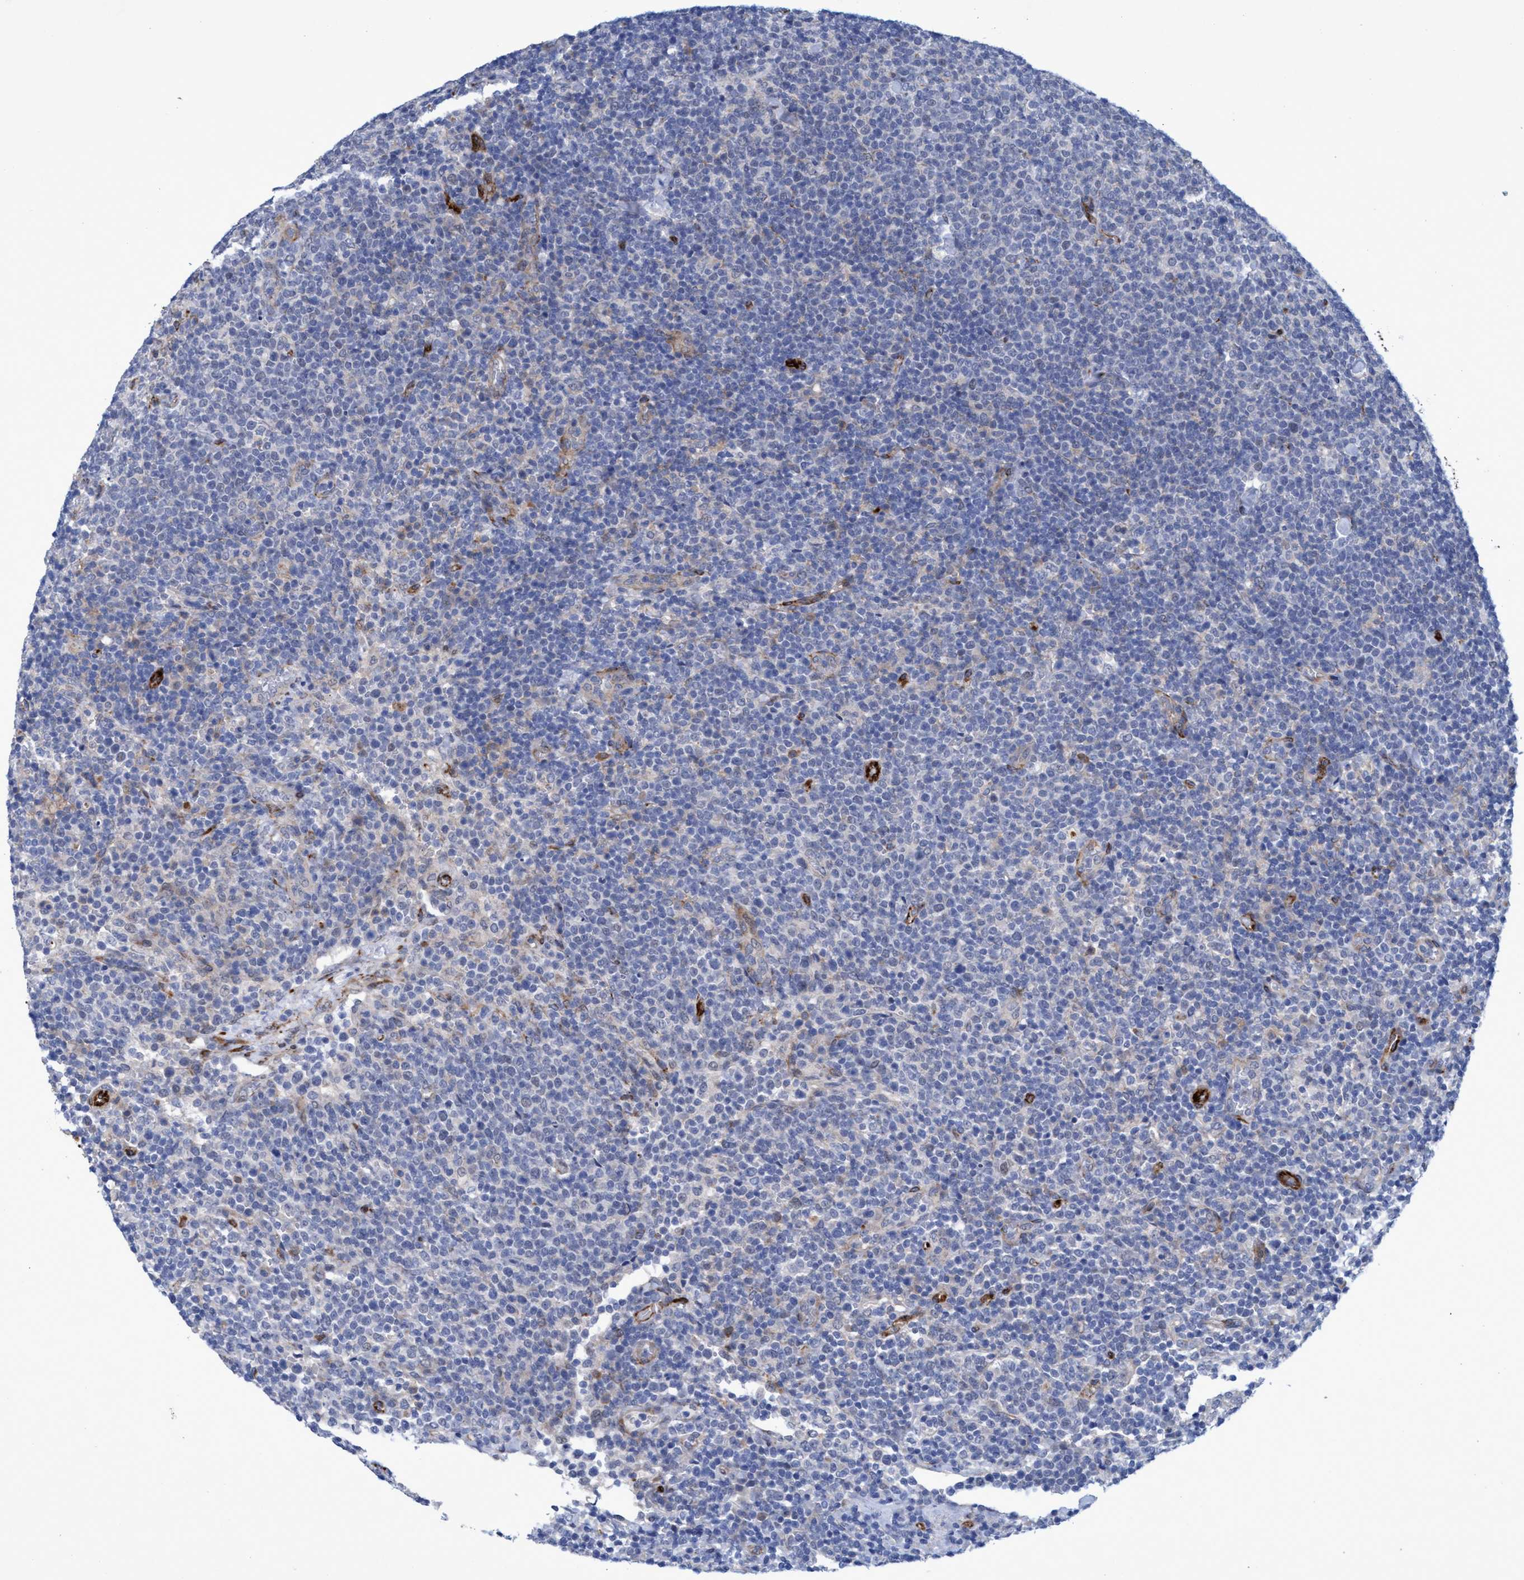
{"staining": {"intensity": "negative", "quantity": "none", "location": "none"}, "tissue": "lymphoma", "cell_type": "Tumor cells", "image_type": "cancer", "snomed": [{"axis": "morphology", "description": "Malignant lymphoma, non-Hodgkin's type, High grade"}, {"axis": "topography", "description": "Lymph node"}], "caption": "The immunohistochemistry (IHC) photomicrograph has no significant positivity in tumor cells of high-grade malignant lymphoma, non-Hodgkin's type tissue.", "gene": "SLC43A2", "patient": {"sex": "male", "age": 61}}